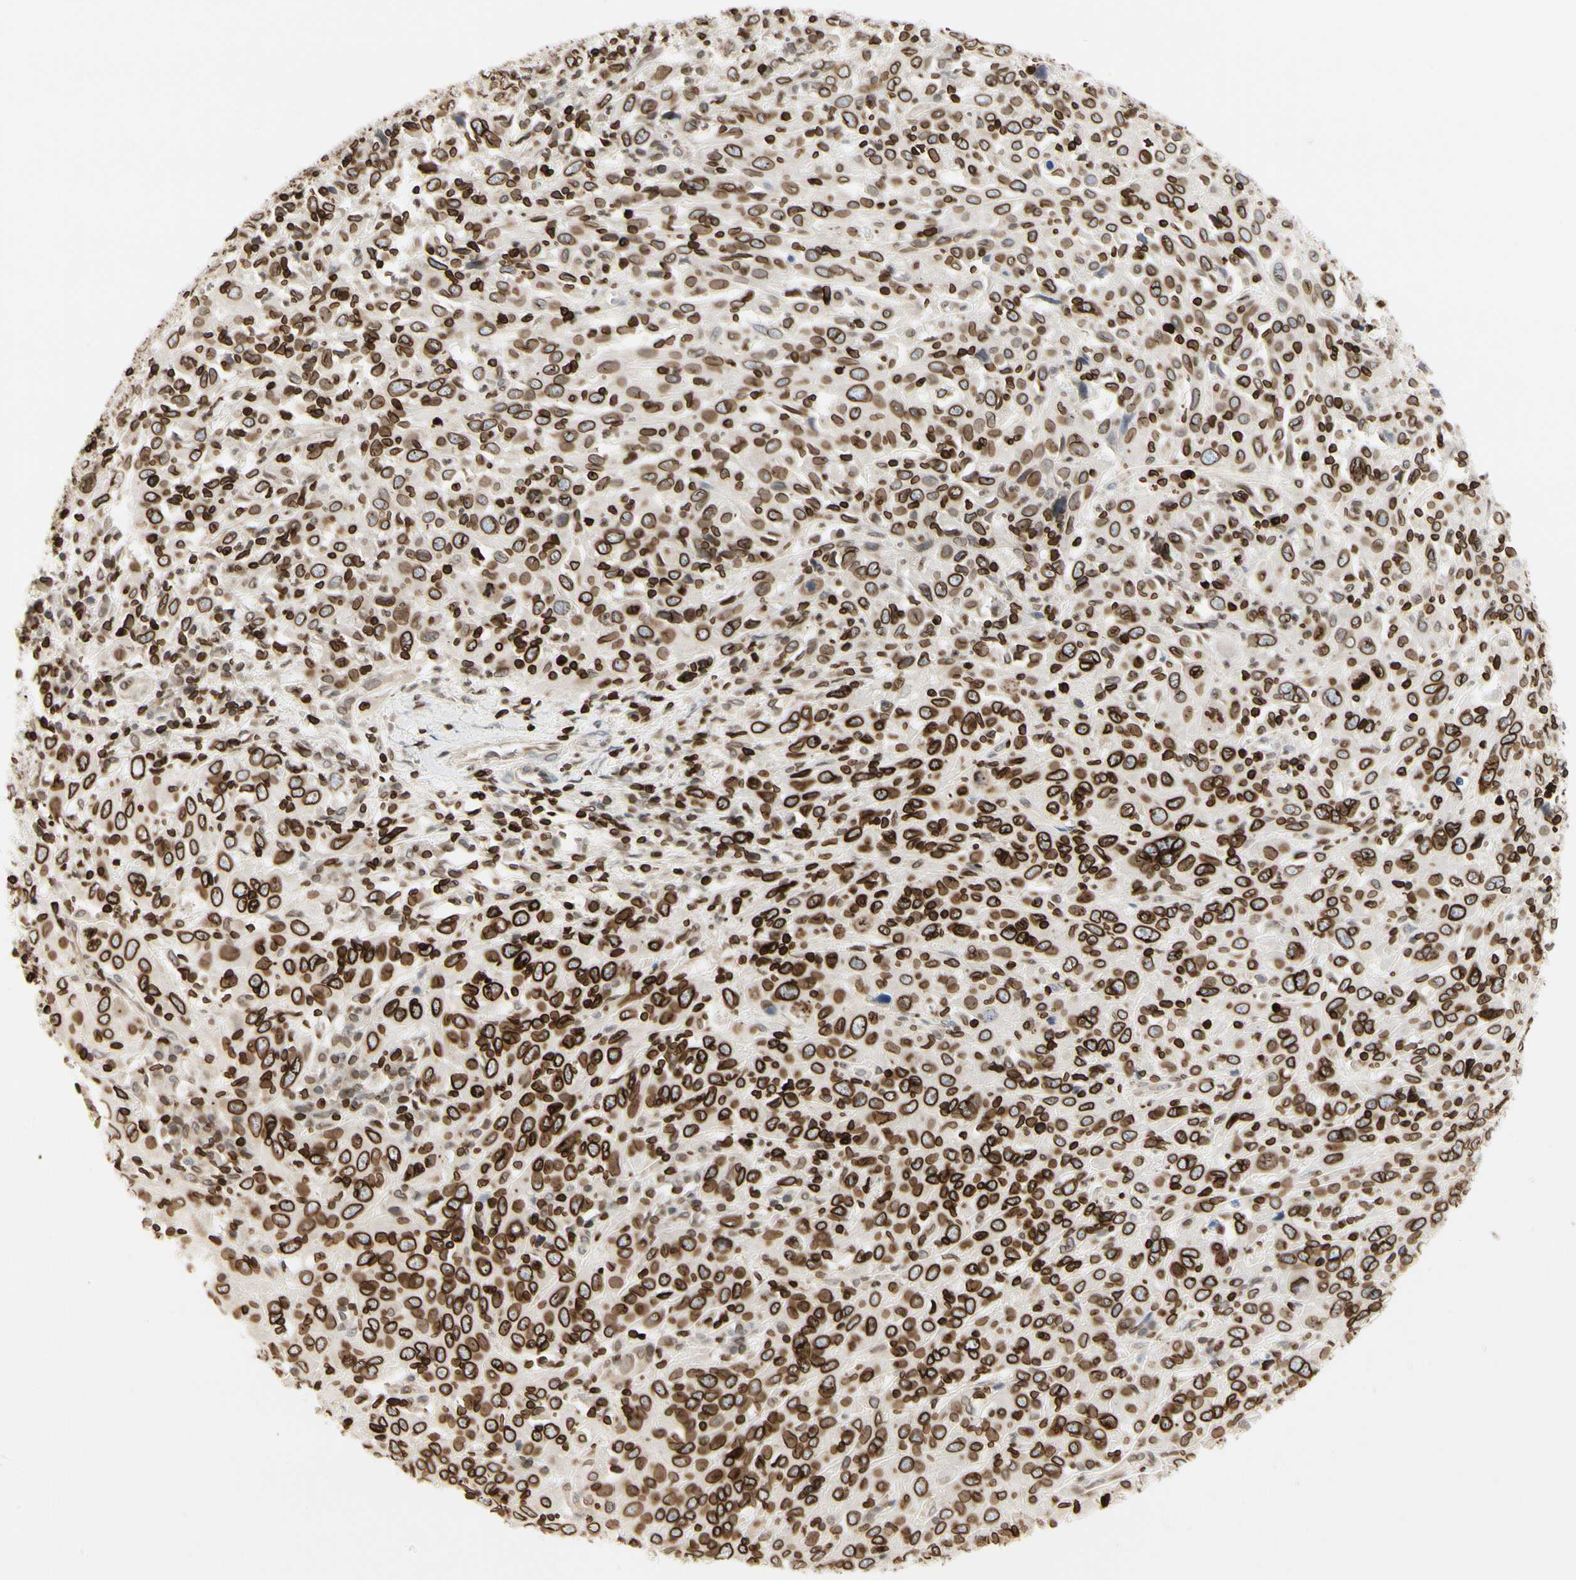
{"staining": {"intensity": "strong", "quantity": ">75%", "location": "cytoplasmic/membranous,nuclear"}, "tissue": "cervical cancer", "cell_type": "Tumor cells", "image_type": "cancer", "snomed": [{"axis": "morphology", "description": "Squamous cell carcinoma, NOS"}, {"axis": "topography", "description": "Cervix"}], "caption": "High-power microscopy captured an immunohistochemistry (IHC) photomicrograph of cervical squamous cell carcinoma, revealing strong cytoplasmic/membranous and nuclear staining in about >75% of tumor cells.", "gene": "TMPO", "patient": {"sex": "female", "age": 46}}